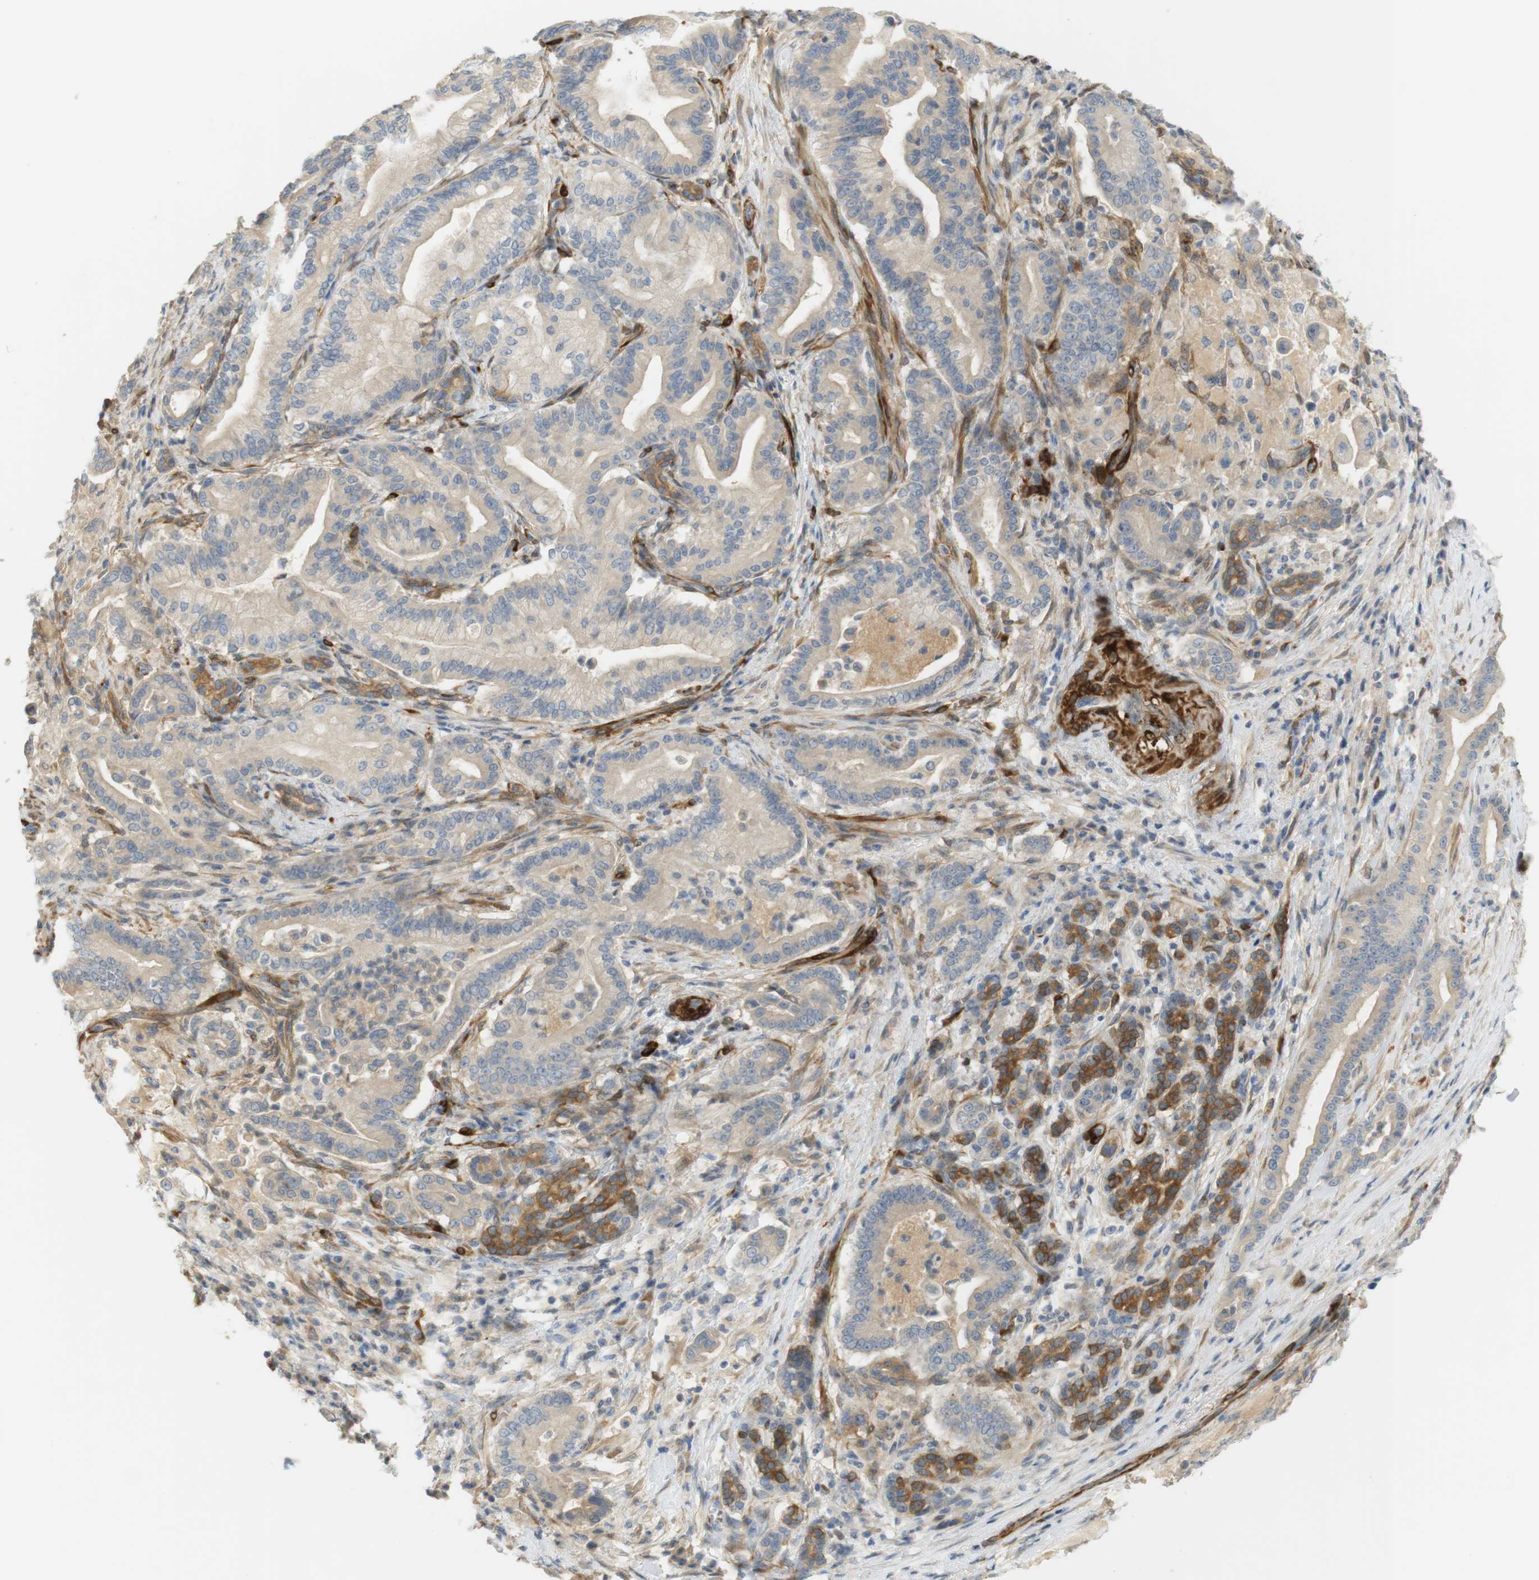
{"staining": {"intensity": "weak", "quantity": "25%-75%", "location": "cytoplasmic/membranous"}, "tissue": "pancreatic cancer", "cell_type": "Tumor cells", "image_type": "cancer", "snomed": [{"axis": "morphology", "description": "Normal tissue, NOS"}, {"axis": "morphology", "description": "Adenocarcinoma, NOS"}, {"axis": "topography", "description": "Pancreas"}], "caption": "High-power microscopy captured an immunohistochemistry photomicrograph of pancreatic adenocarcinoma, revealing weak cytoplasmic/membranous positivity in approximately 25%-75% of tumor cells. (Brightfield microscopy of DAB IHC at high magnification).", "gene": "PDE3A", "patient": {"sex": "male", "age": 63}}